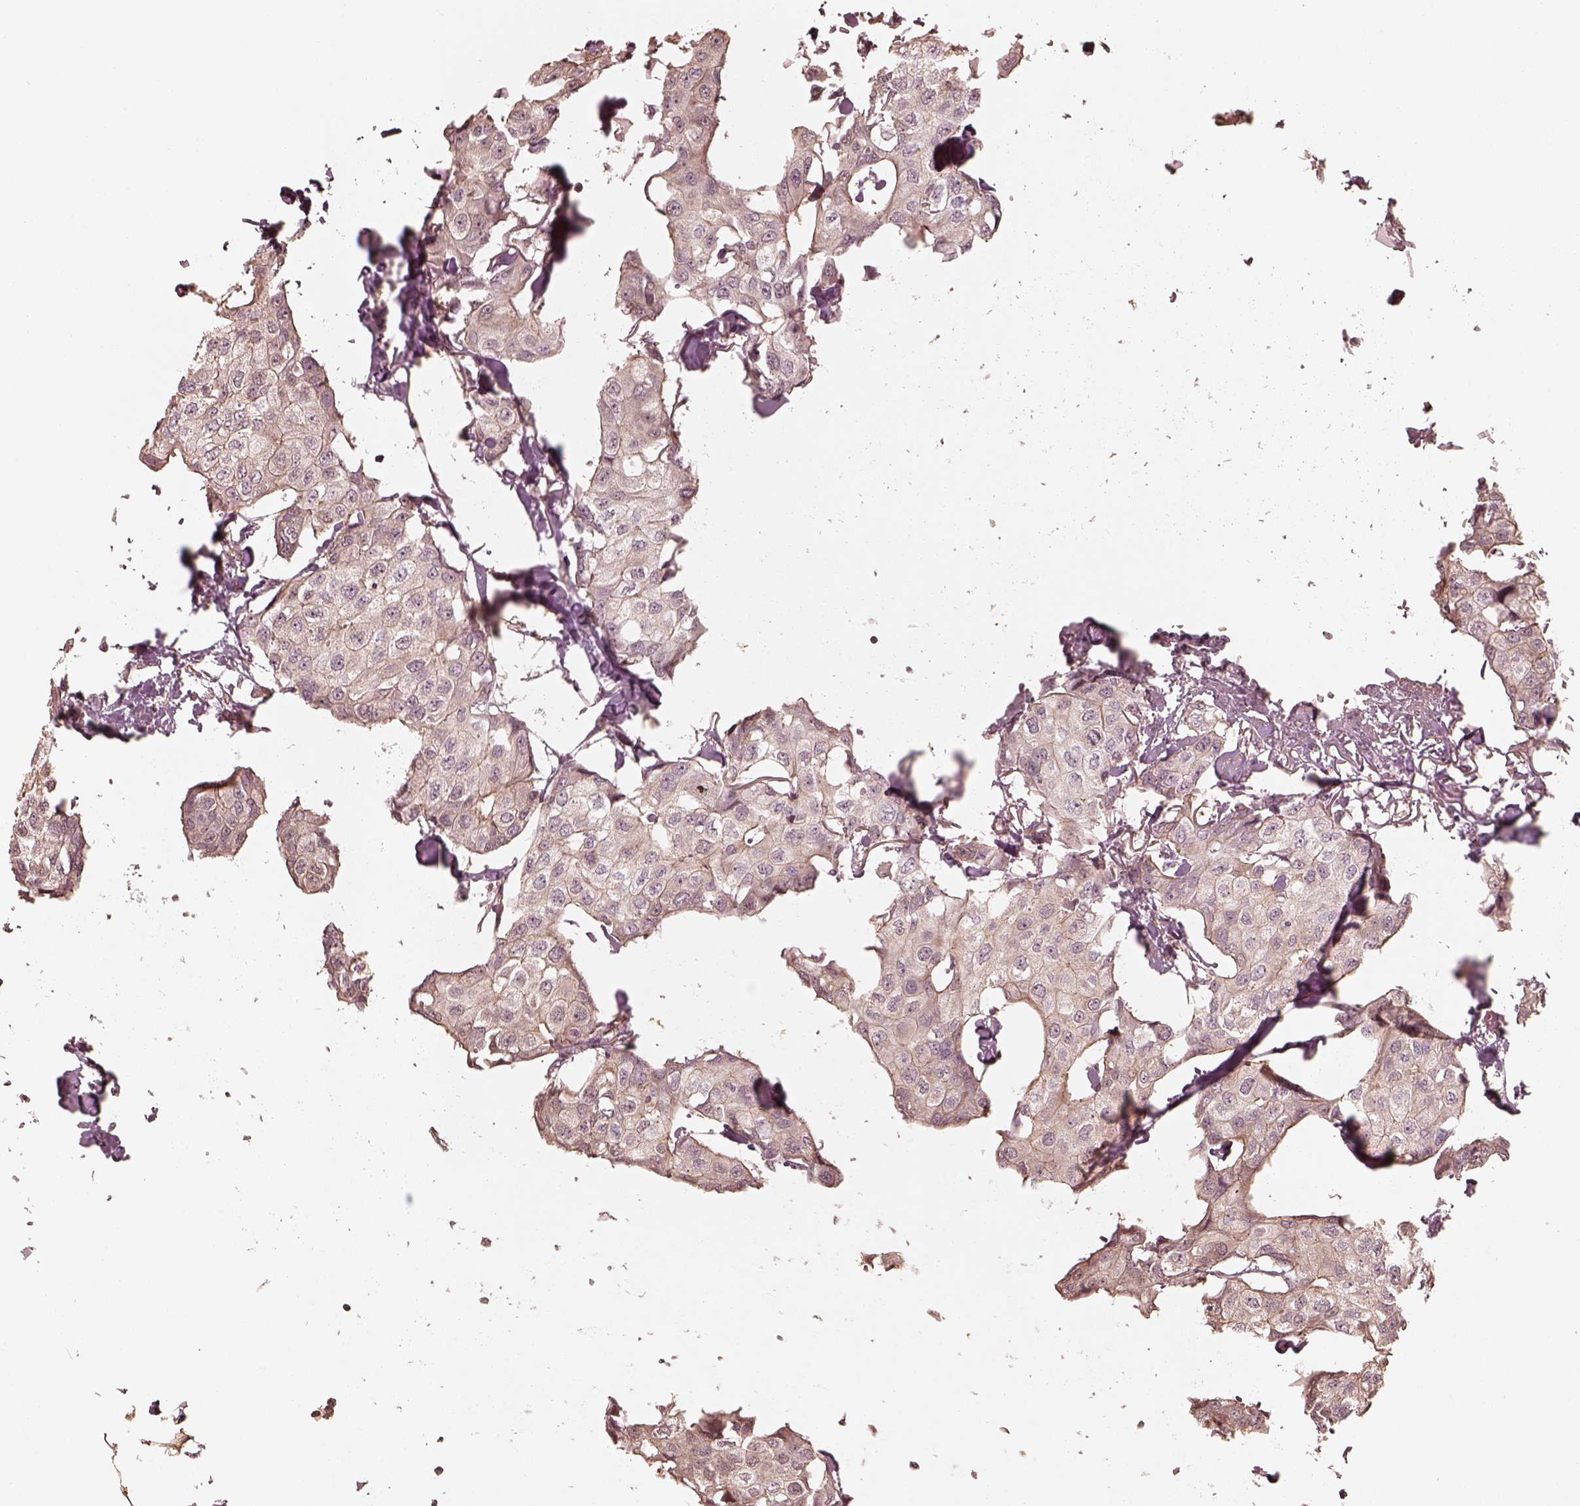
{"staining": {"intensity": "negative", "quantity": "none", "location": "none"}, "tissue": "breast cancer", "cell_type": "Tumor cells", "image_type": "cancer", "snomed": [{"axis": "morphology", "description": "Duct carcinoma"}, {"axis": "topography", "description": "Breast"}], "caption": "IHC image of human breast invasive ductal carcinoma stained for a protein (brown), which shows no expression in tumor cells.", "gene": "KIF5C", "patient": {"sex": "female", "age": 80}}